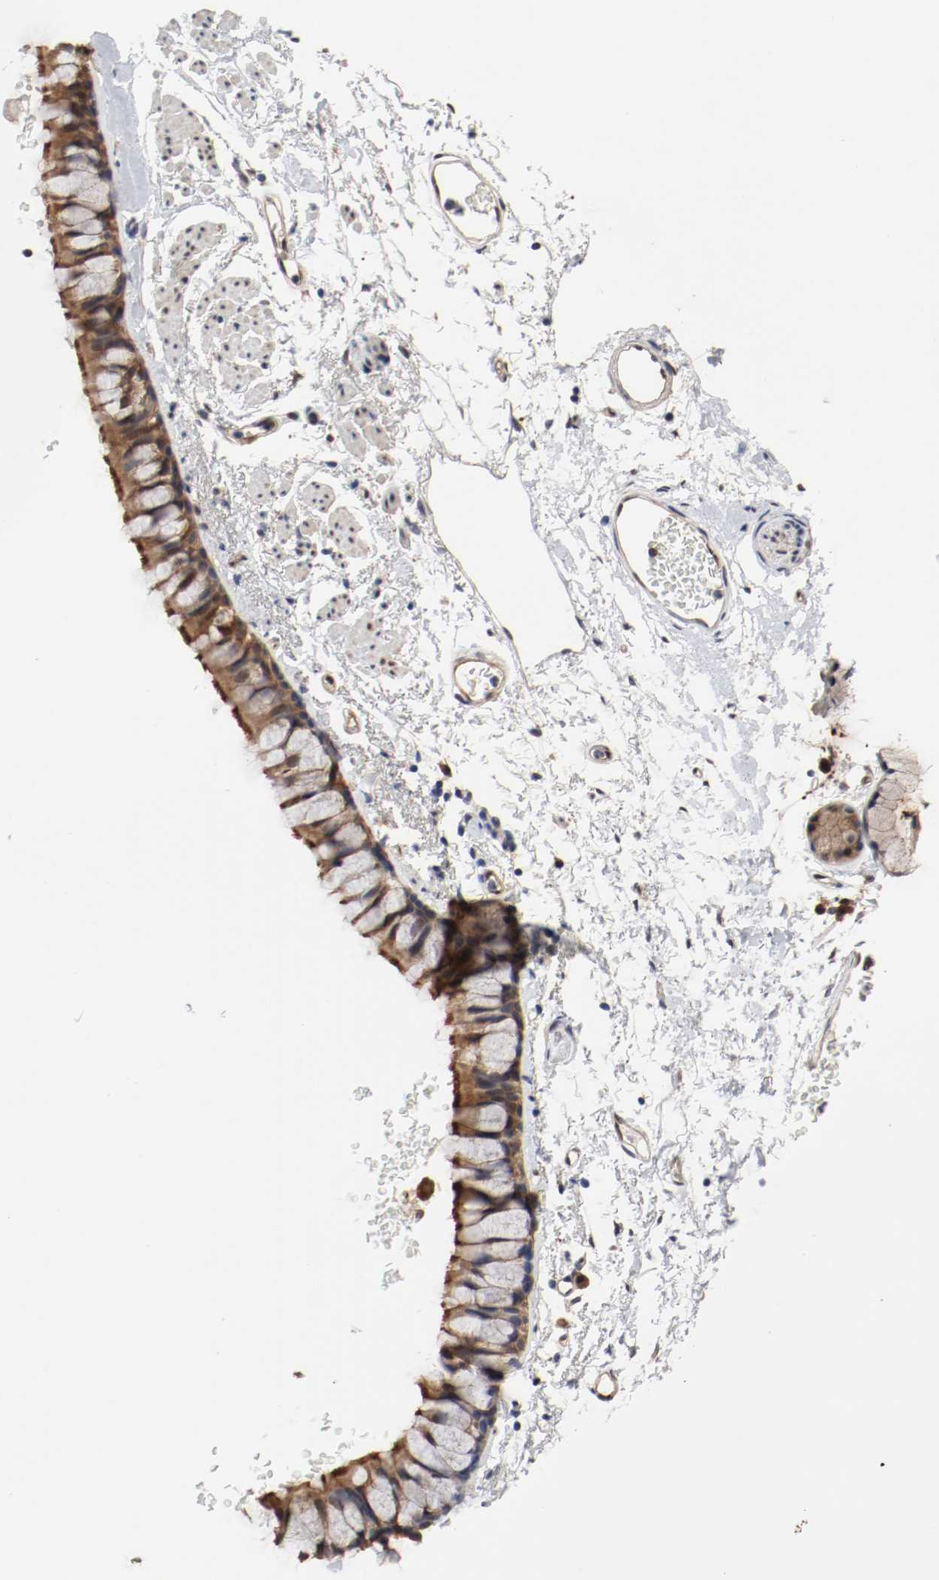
{"staining": {"intensity": "strong", "quantity": ">75%", "location": "cytoplasmic/membranous,nuclear"}, "tissue": "bronchus", "cell_type": "Respiratory epithelial cells", "image_type": "normal", "snomed": [{"axis": "morphology", "description": "Normal tissue, NOS"}, {"axis": "topography", "description": "Bronchus"}], "caption": "An IHC photomicrograph of benign tissue is shown. Protein staining in brown labels strong cytoplasmic/membranous,nuclear positivity in bronchus within respiratory epithelial cells.", "gene": "AFG3L2", "patient": {"sex": "female", "age": 73}}